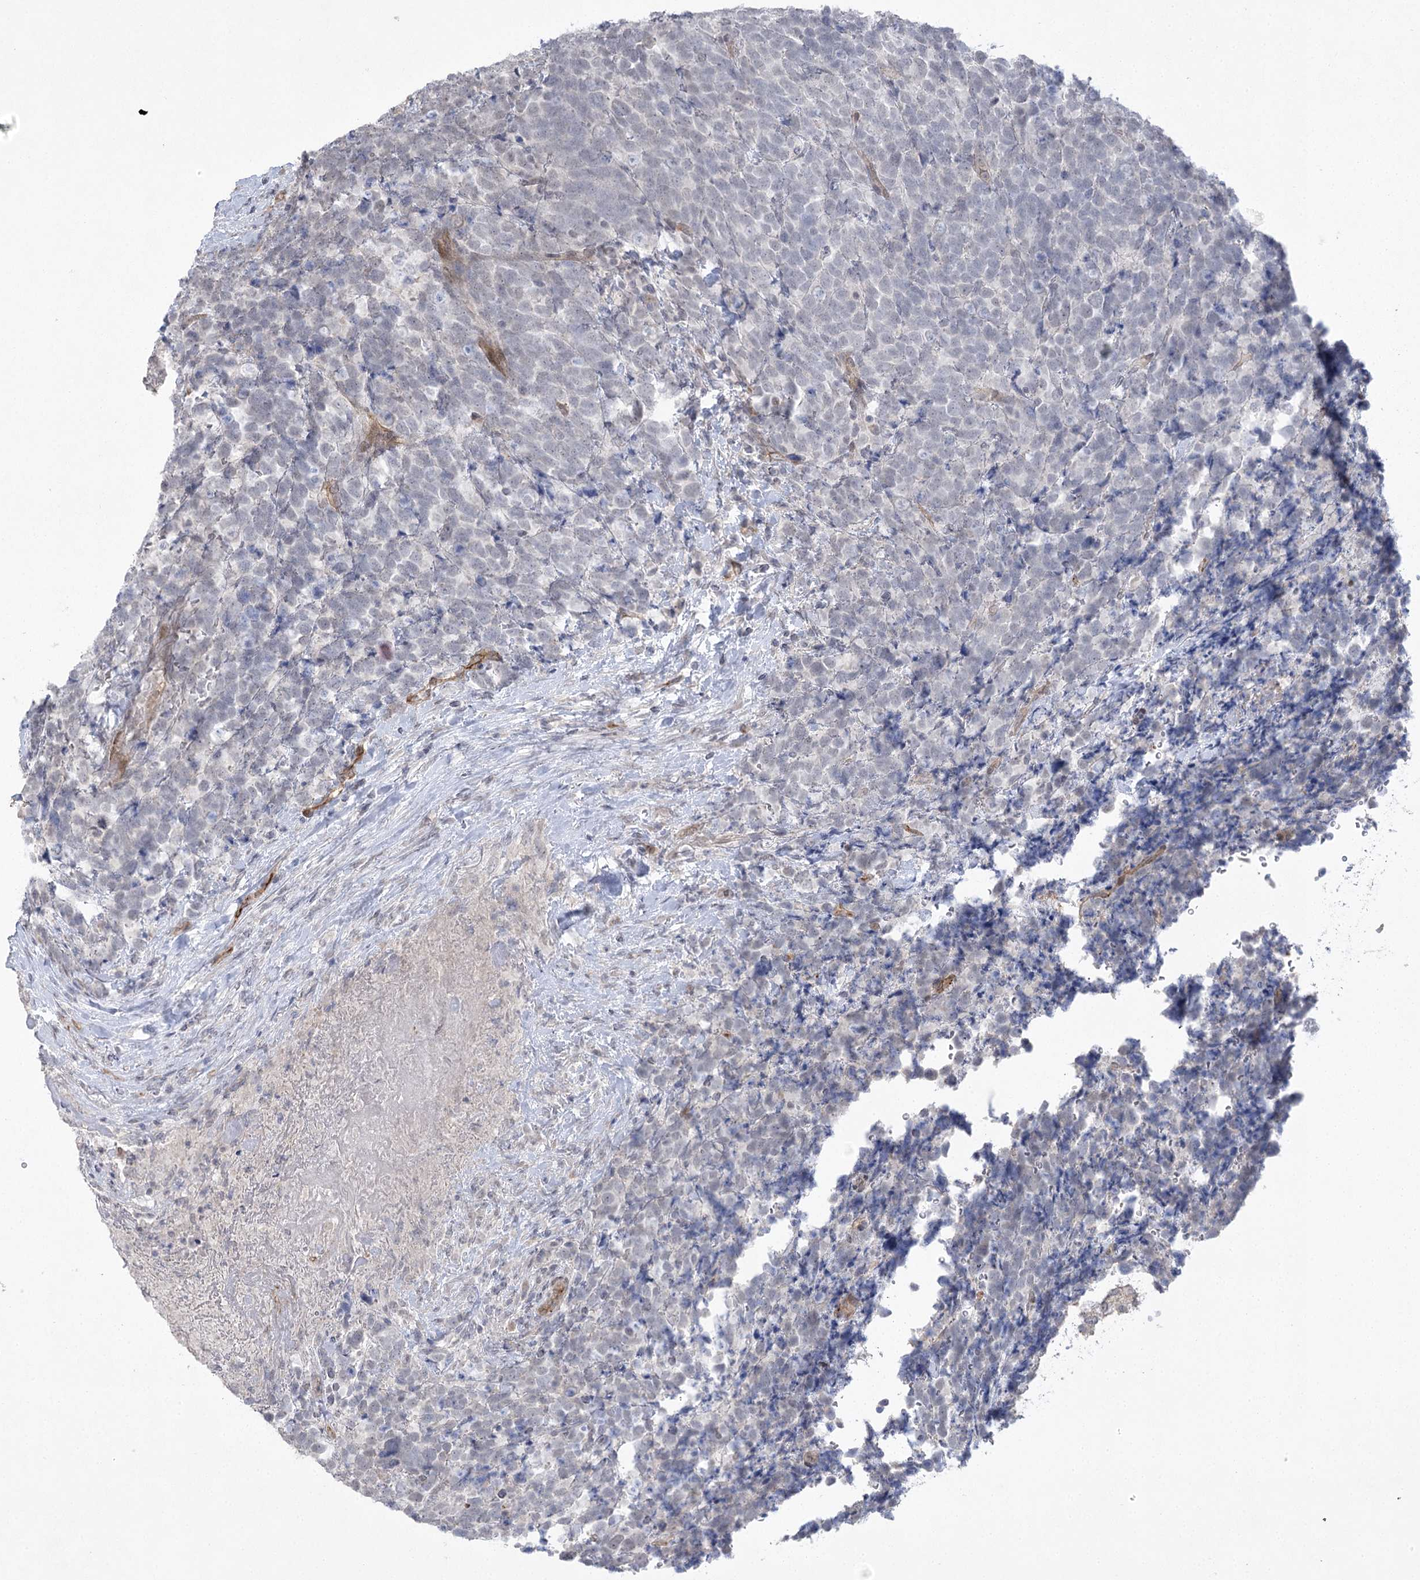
{"staining": {"intensity": "negative", "quantity": "none", "location": "none"}, "tissue": "urothelial cancer", "cell_type": "Tumor cells", "image_type": "cancer", "snomed": [{"axis": "morphology", "description": "Urothelial carcinoma, High grade"}, {"axis": "topography", "description": "Urinary bladder"}], "caption": "There is no significant positivity in tumor cells of high-grade urothelial carcinoma.", "gene": "AMTN", "patient": {"sex": "female", "age": 82}}